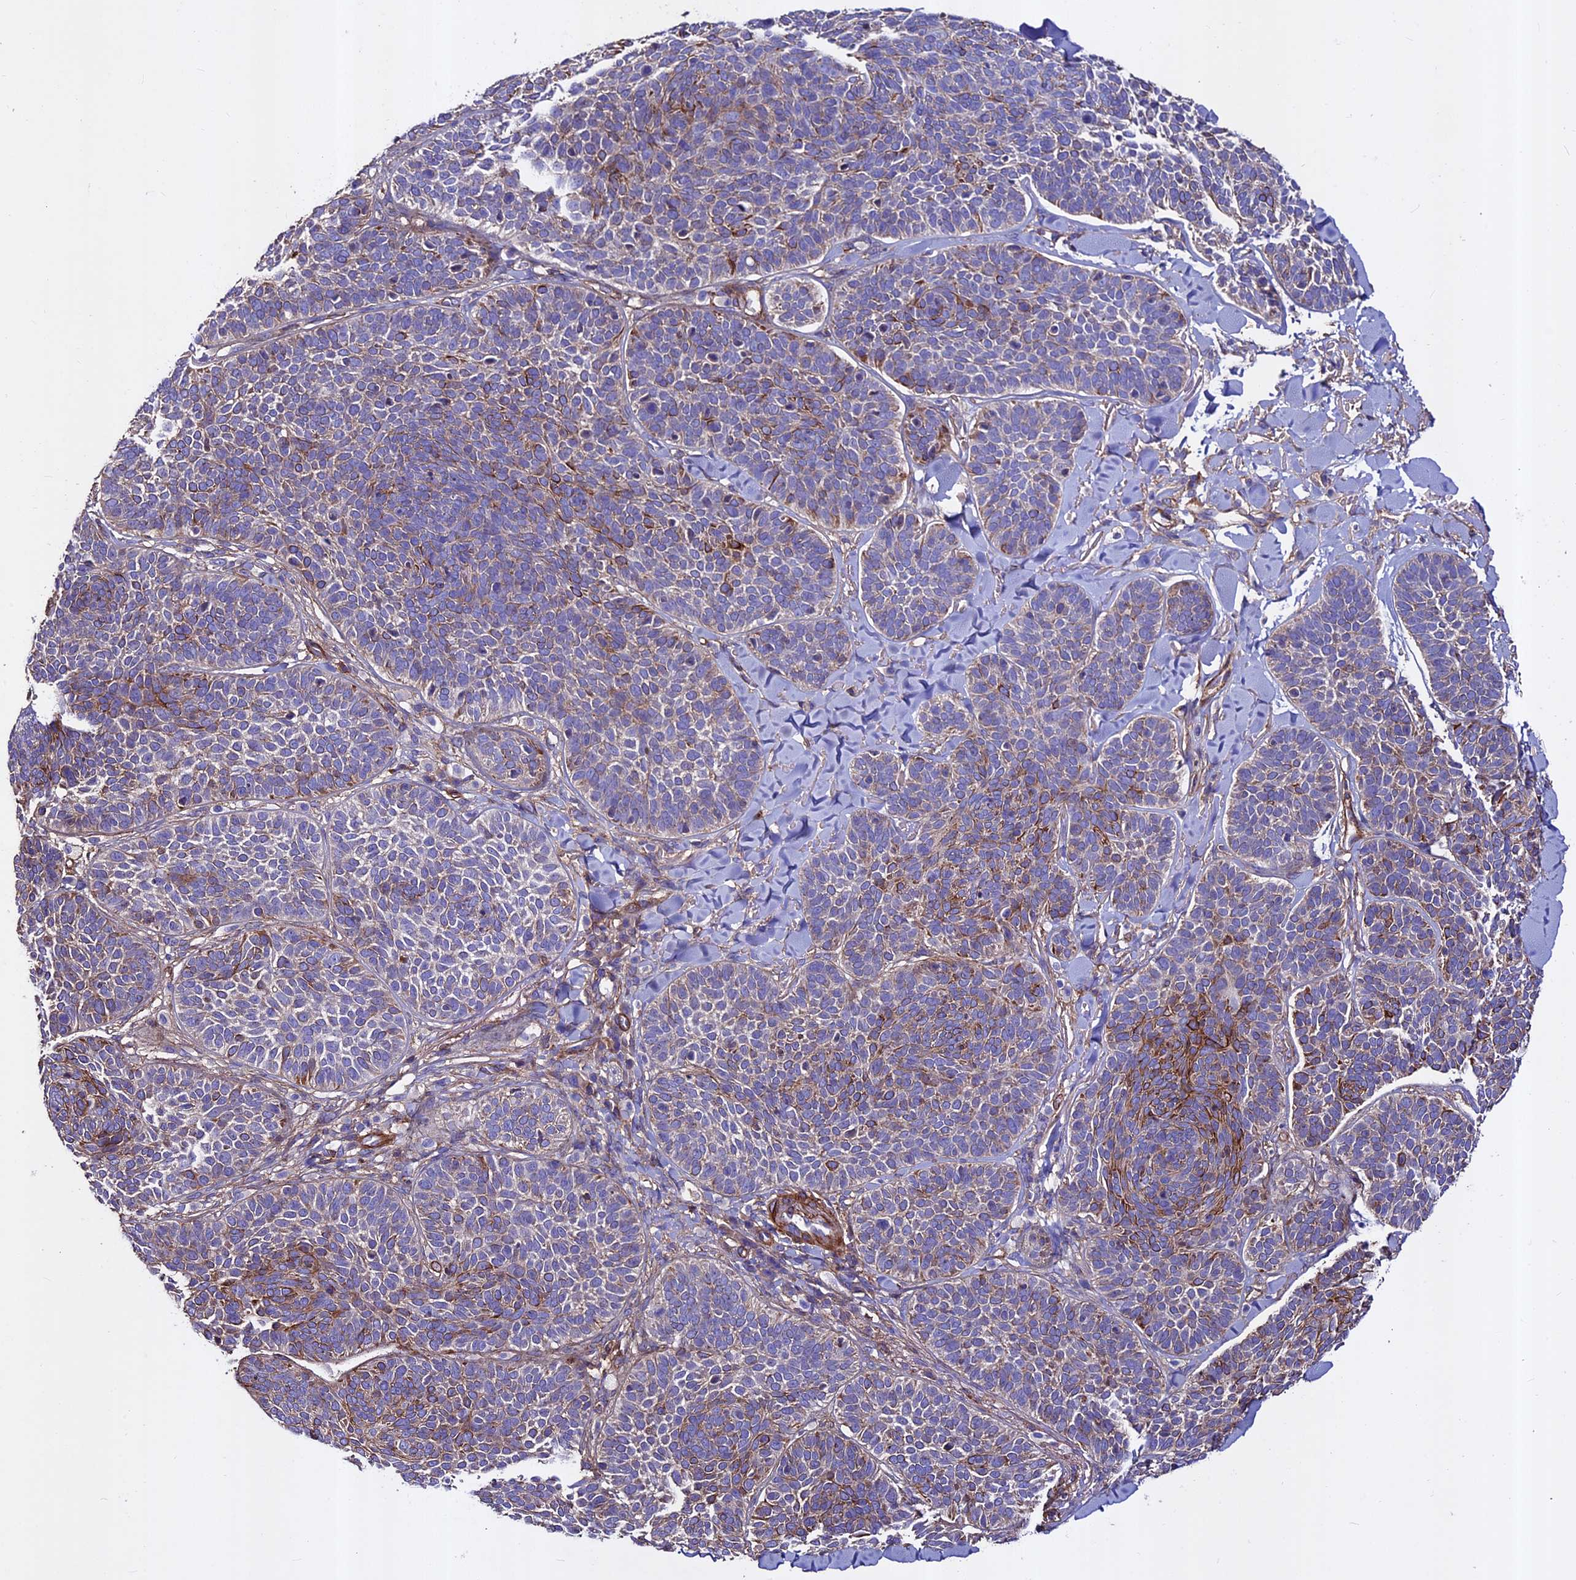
{"staining": {"intensity": "moderate", "quantity": "25%-75%", "location": "cytoplasmic/membranous"}, "tissue": "skin cancer", "cell_type": "Tumor cells", "image_type": "cancer", "snomed": [{"axis": "morphology", "description": "Basal cell carcinoma"}, {"axis": "topography", "description": "Skin"}], "caption": "Immunohistochemical staining of human basal cell carcinoma (skin) shows medium levels of moderate cytoplasmic/membranous positivity in about 25%-75% of tumor cells.", "gene": "EVA1B", "patient": {"sex": "male", "age": 85}}